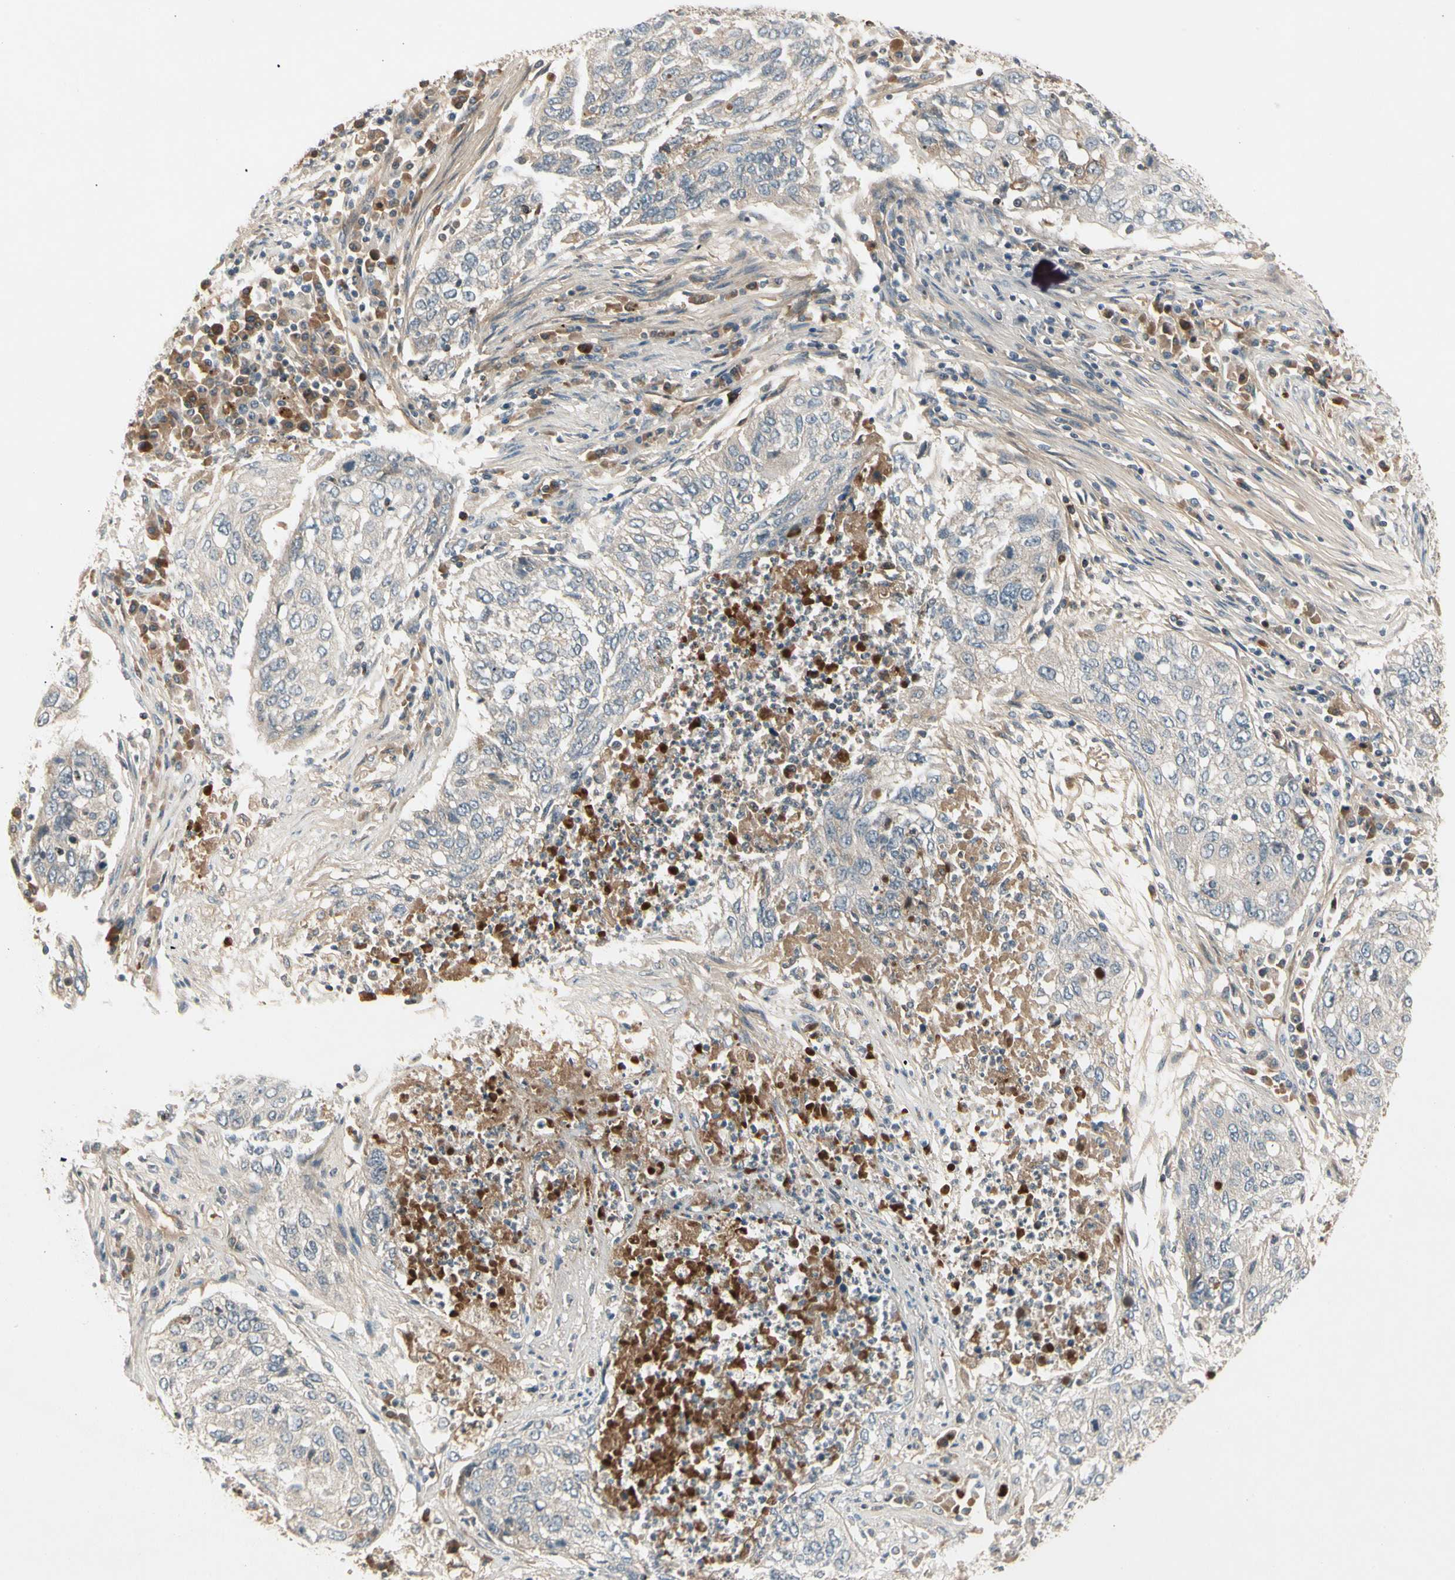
{"staining": {"intensity": "weak", "quantity": "25%-75%", "location": "cytoplasmic/membranous"}, "tissue": "lung cancer", "cell_type": "Tumor cells", "image_type": "cancer", "snomed": [{"axis": "morphology", "description": "Squamous cell carcinoma, NOS"}, {"axis": "topography", "description": "Lung"}], "caption": "DAB (3,3'-diaminobenzidine) immunohistochemical staining of human lung cancer (squamous cell carcinoma) shows weak cytoplasmic/membranous protein positivity in about 25%-75% of tumor cells.", "gene": "CCL4", "patient": {"sex": "female", "age": 63}}